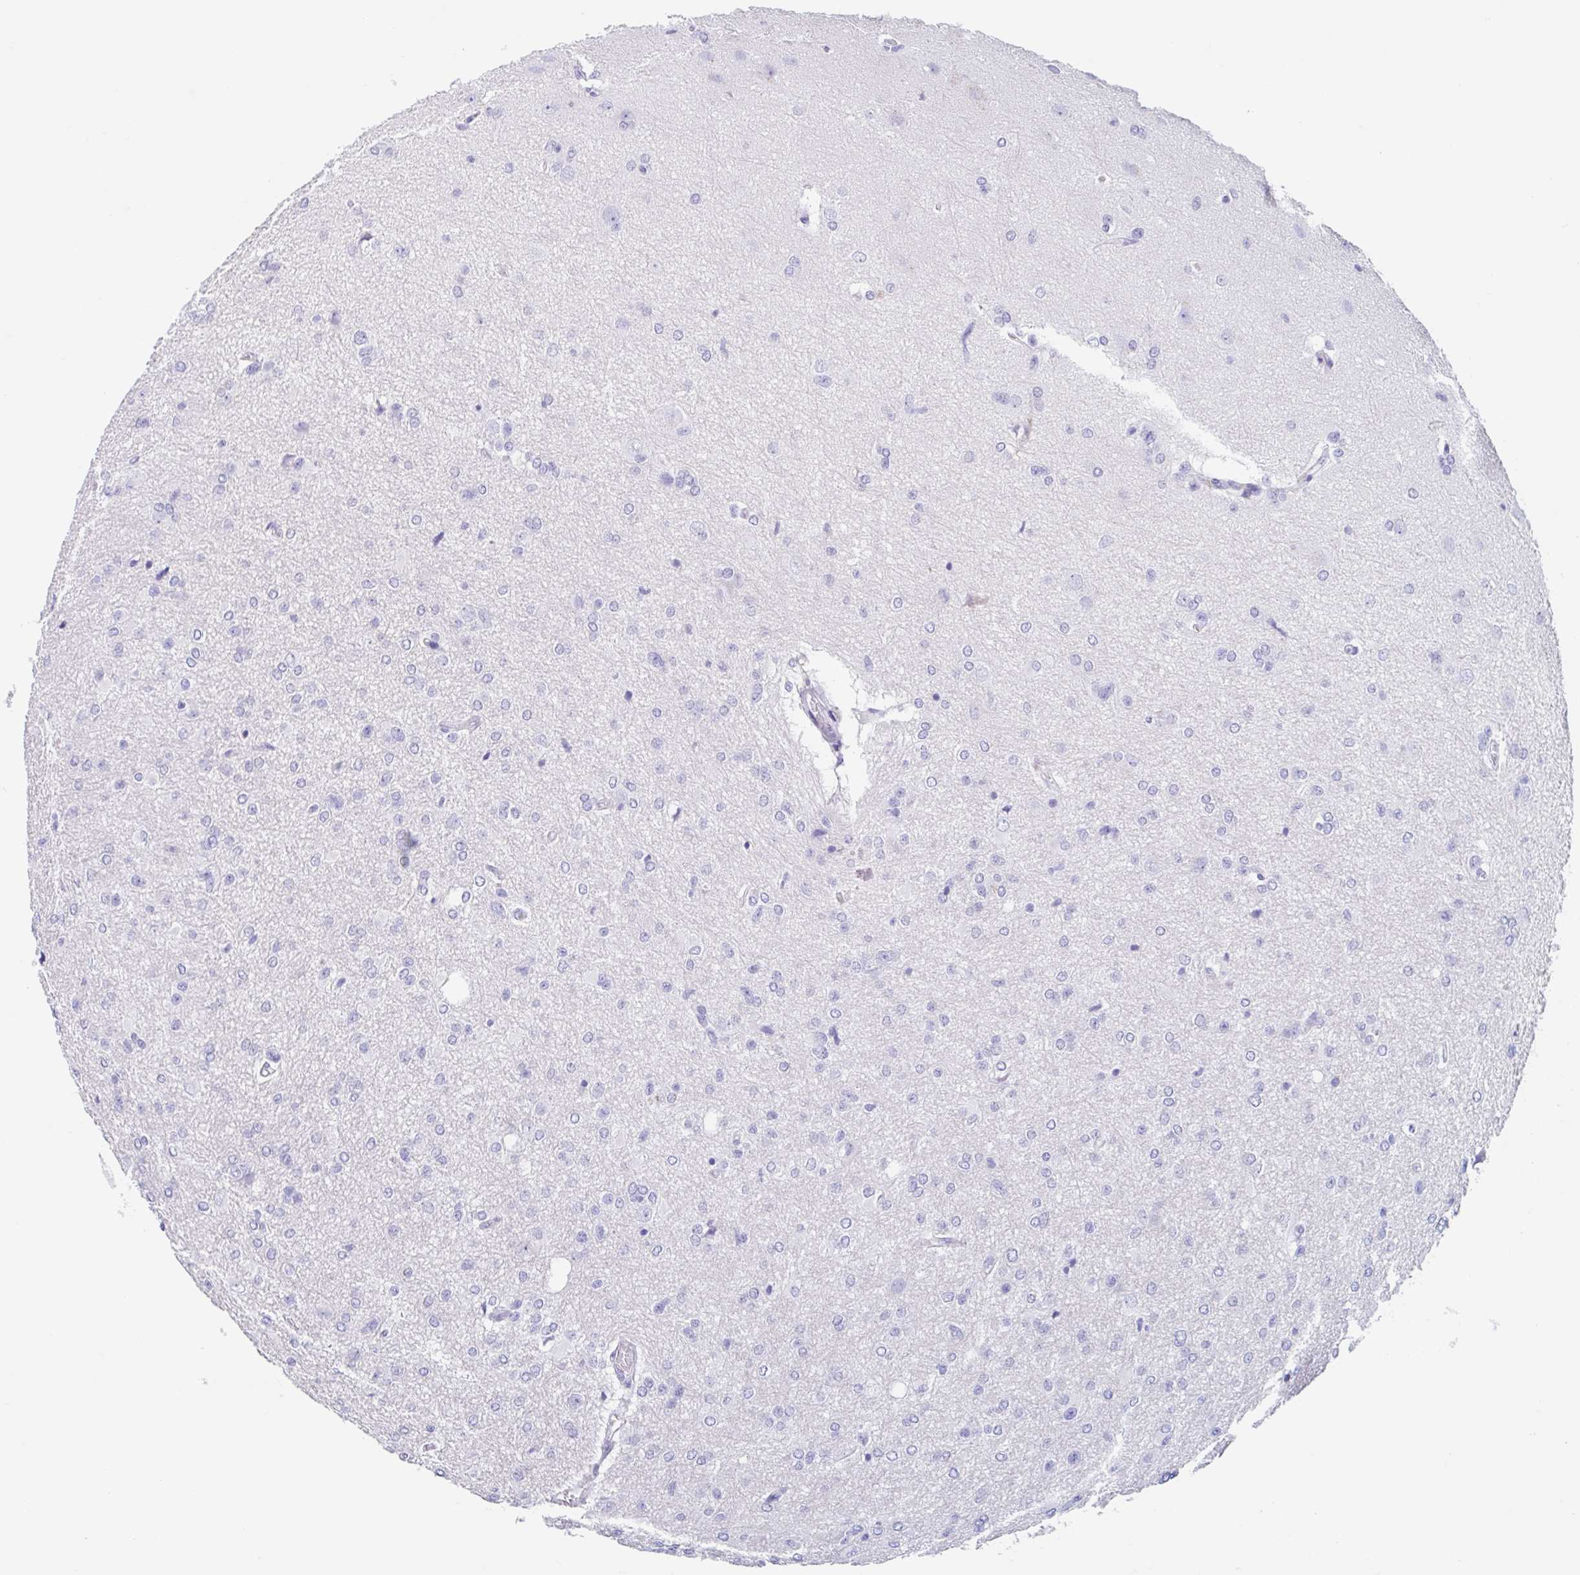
{"staining": {"intensity": "negative", "quantity": "none", "location": "none"}, "tissue": "glioma", "cell_type": "Tumor cells", "image_type": "cancer", "snomed": [{"axis": "morphology", "description": "Glioma, malignant, Low grade"}, {"axis": "topography", "description": "Brain"}], "caption": "Tumor cells are negative for protein expression in human glioma. (Immunohistochemistry (ihc), brightfield microscopy, high magnification).", "gene": "CPTP", "patient": {"sex": "male", "age": 26}}